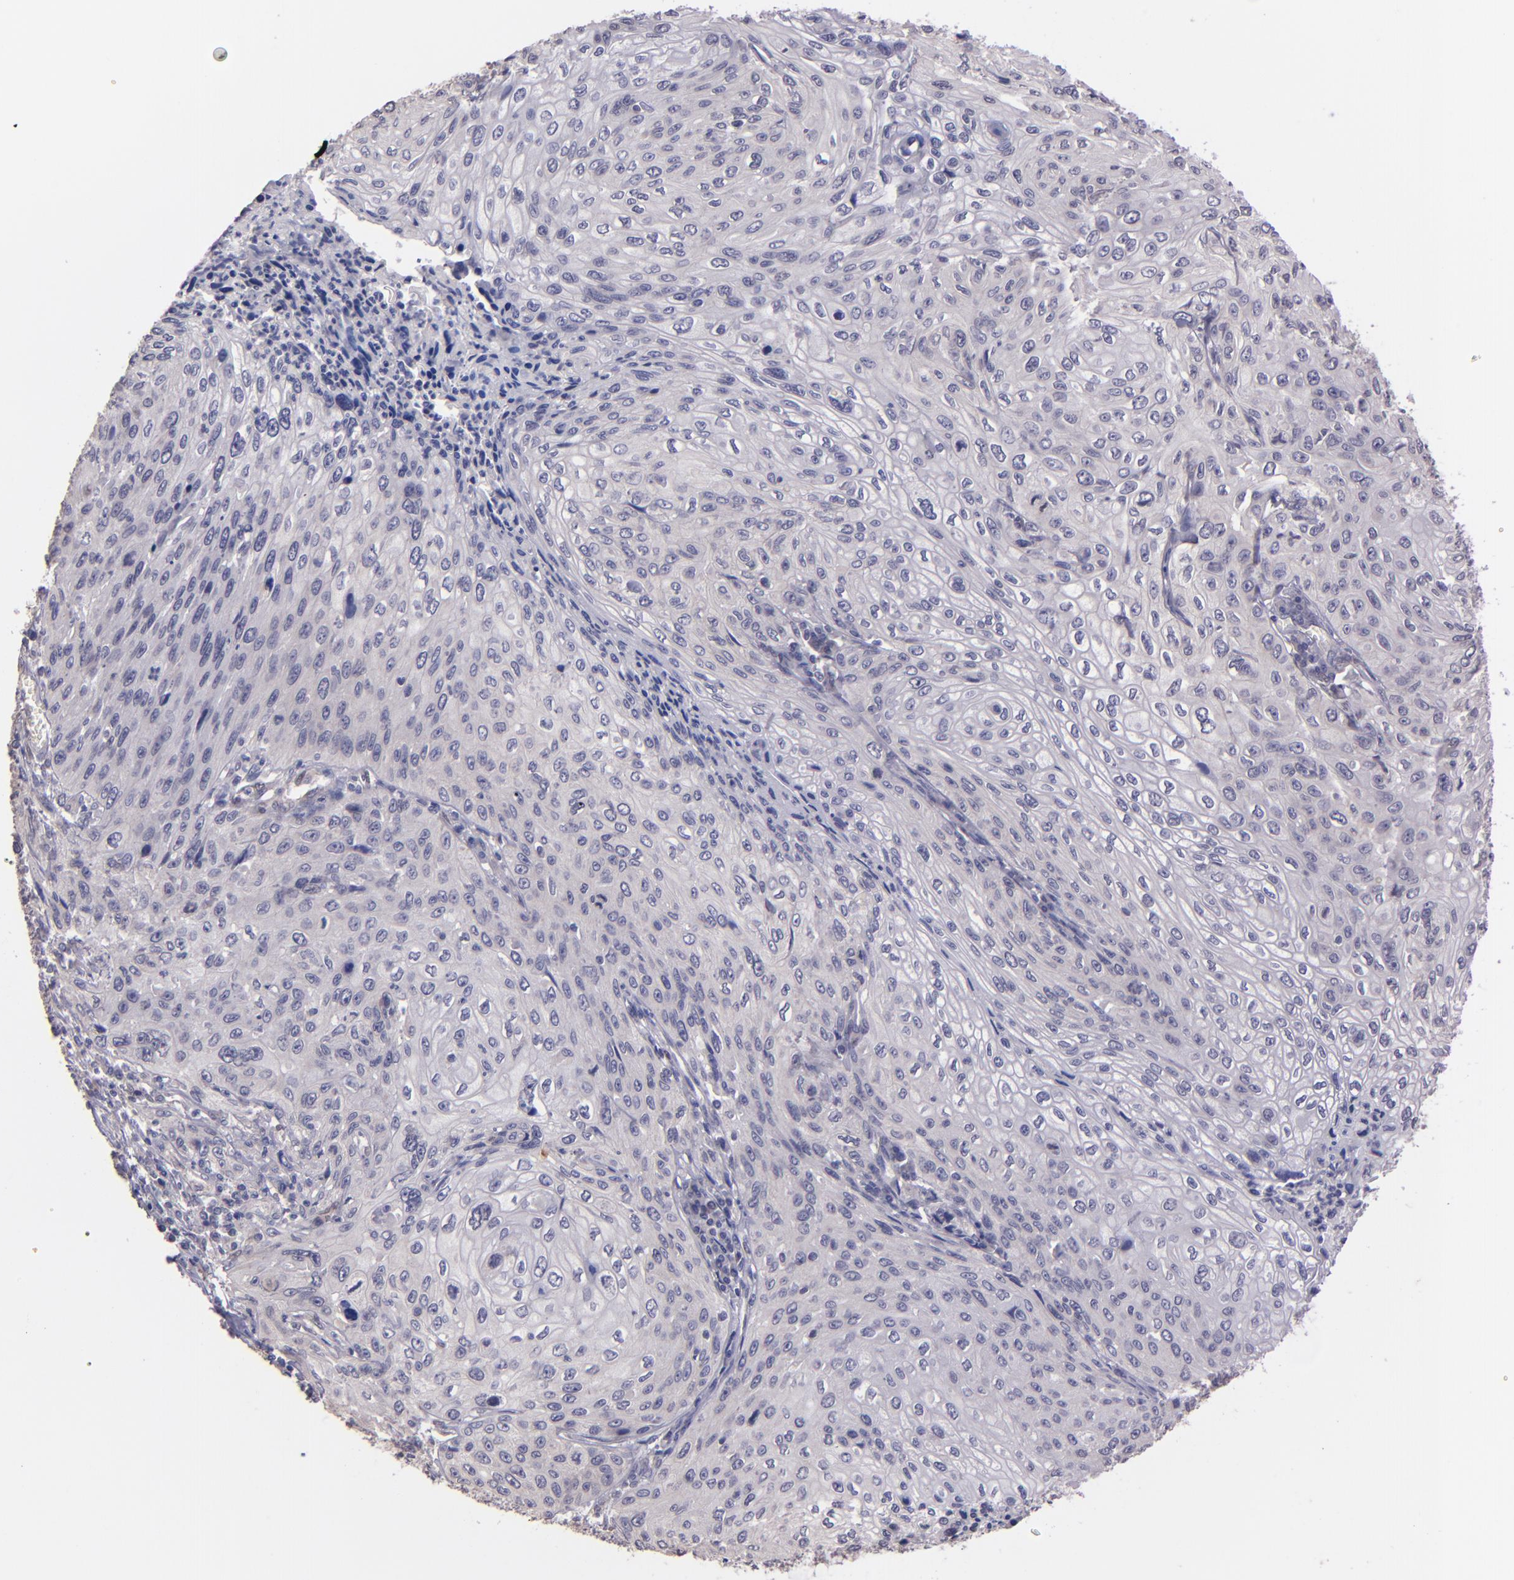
{"staining": {"intensity": "negative", "quantity": "none", "location": "none"}, "tissue": "cervical cancer", "cell_type": "Tumor cells", "image_type": "cancer", "snomed": [{"axis": "morphology", "description": "Squamous cell carcinoma, NOS"}, {"axis": "topography", "description": "Cervix"}], "caption": "This is an immunohistochemistry photomicrograph of cervical cancer (squamous cell carcinoma). There is no positivity in tumor cells.", "gene": "NUP62CL", "patient": {"sex": "female", "age": 32}}